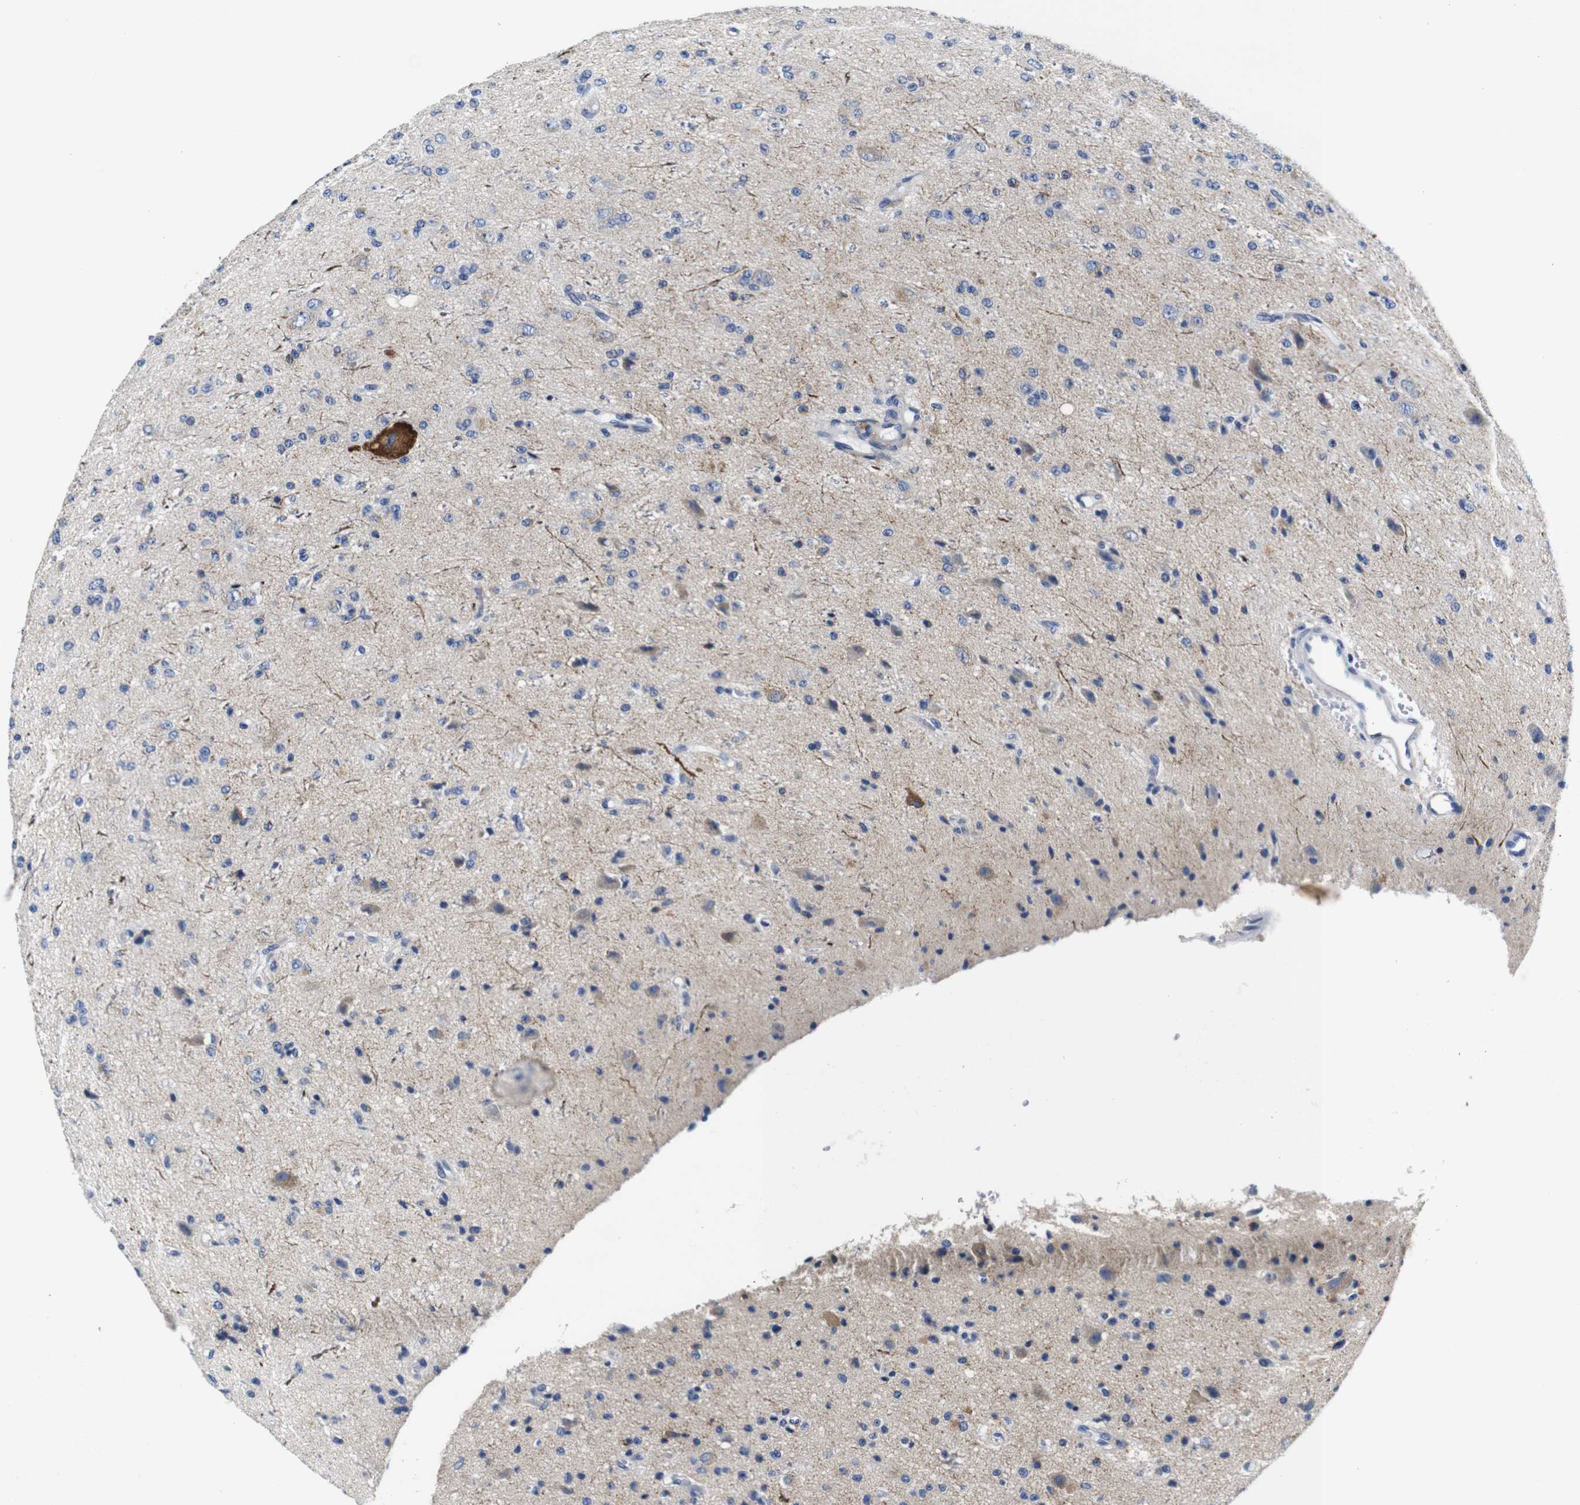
{"staining": {"intensity": "weak", "quantity": "<25%", "location": "cytoplasmic/membranous"}, "tissue": "glioma", "cell_type": "Tumor cells", "image_type": "cancer", "snomed": [{"axis": "morphology", "description": "Glioma, malignant, High grade"}, {"axis": "topography", "description": "pancreas cauda"}], "caption": "Immunohistochemistry (IHC) micrograph of glioma stained for a protein (brown), which shows no positivity in tumor cells.", "gene": "SNX19", "patient": {"sex": "male", "age": 60}}